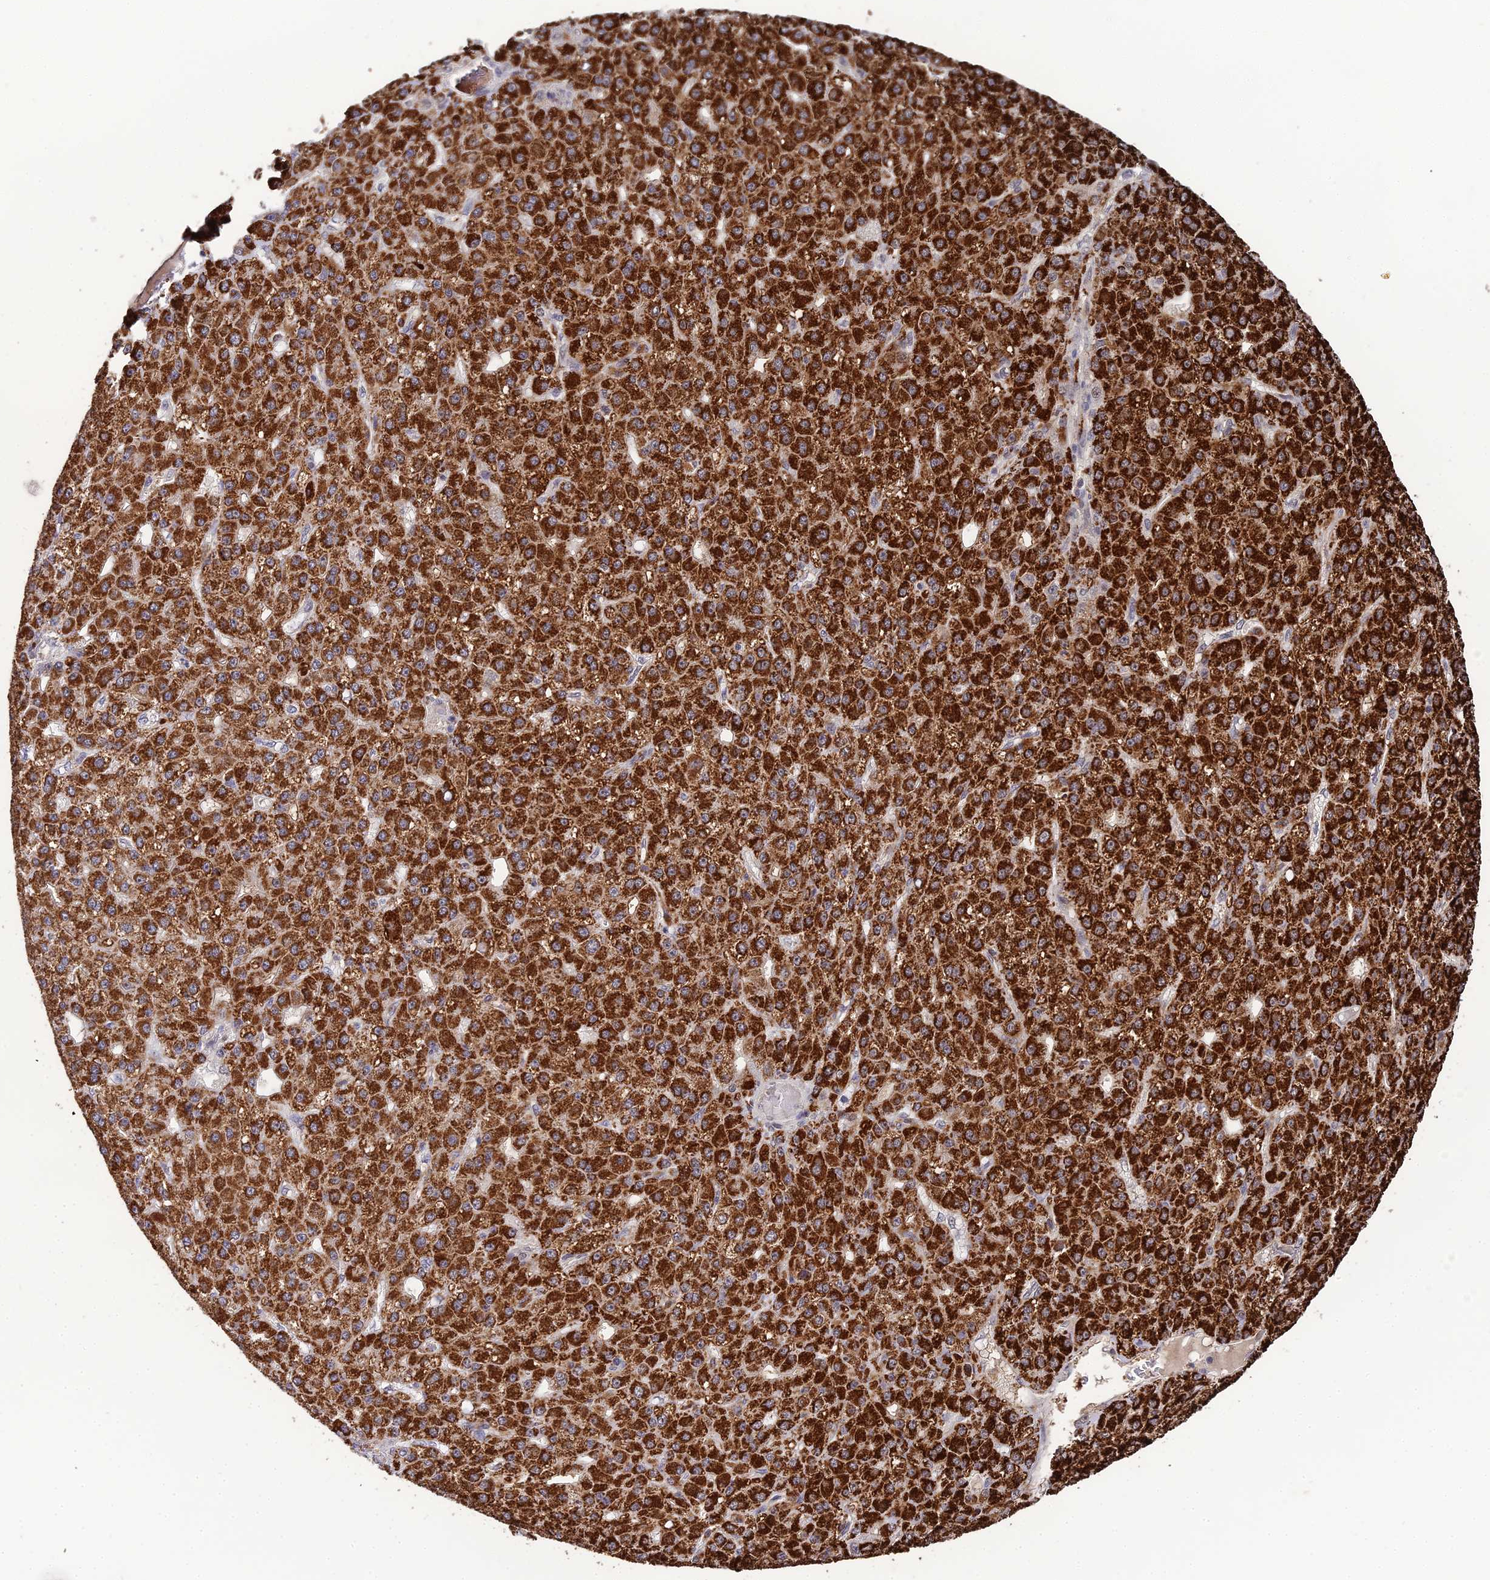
{"staining": {"intensity": "strong", "quantity": ">75%", "location": "cytoplasmic/membranous"}, "tissue": "liver cancer", "cell_type": "Tumor cells", "image_type": "cancer", "snomed": [{"axis": "morphology", "description": "Carcinoma, Hepatocellular, NOS"}, {"axis": "topography", "description": "Liver"}], "caption": "Protein expression analysis of human liver hepatocellular carcinoma reveals strong cytoplasmic/membranous staining in about >75% of tumor cells. The staining is performed using DAB brown chromogen to label protein expression. The nuclei are counter-stained blue using hematoxylin.", "gene": "LSM5", "patient": {"sex": "male", "age": 67}}